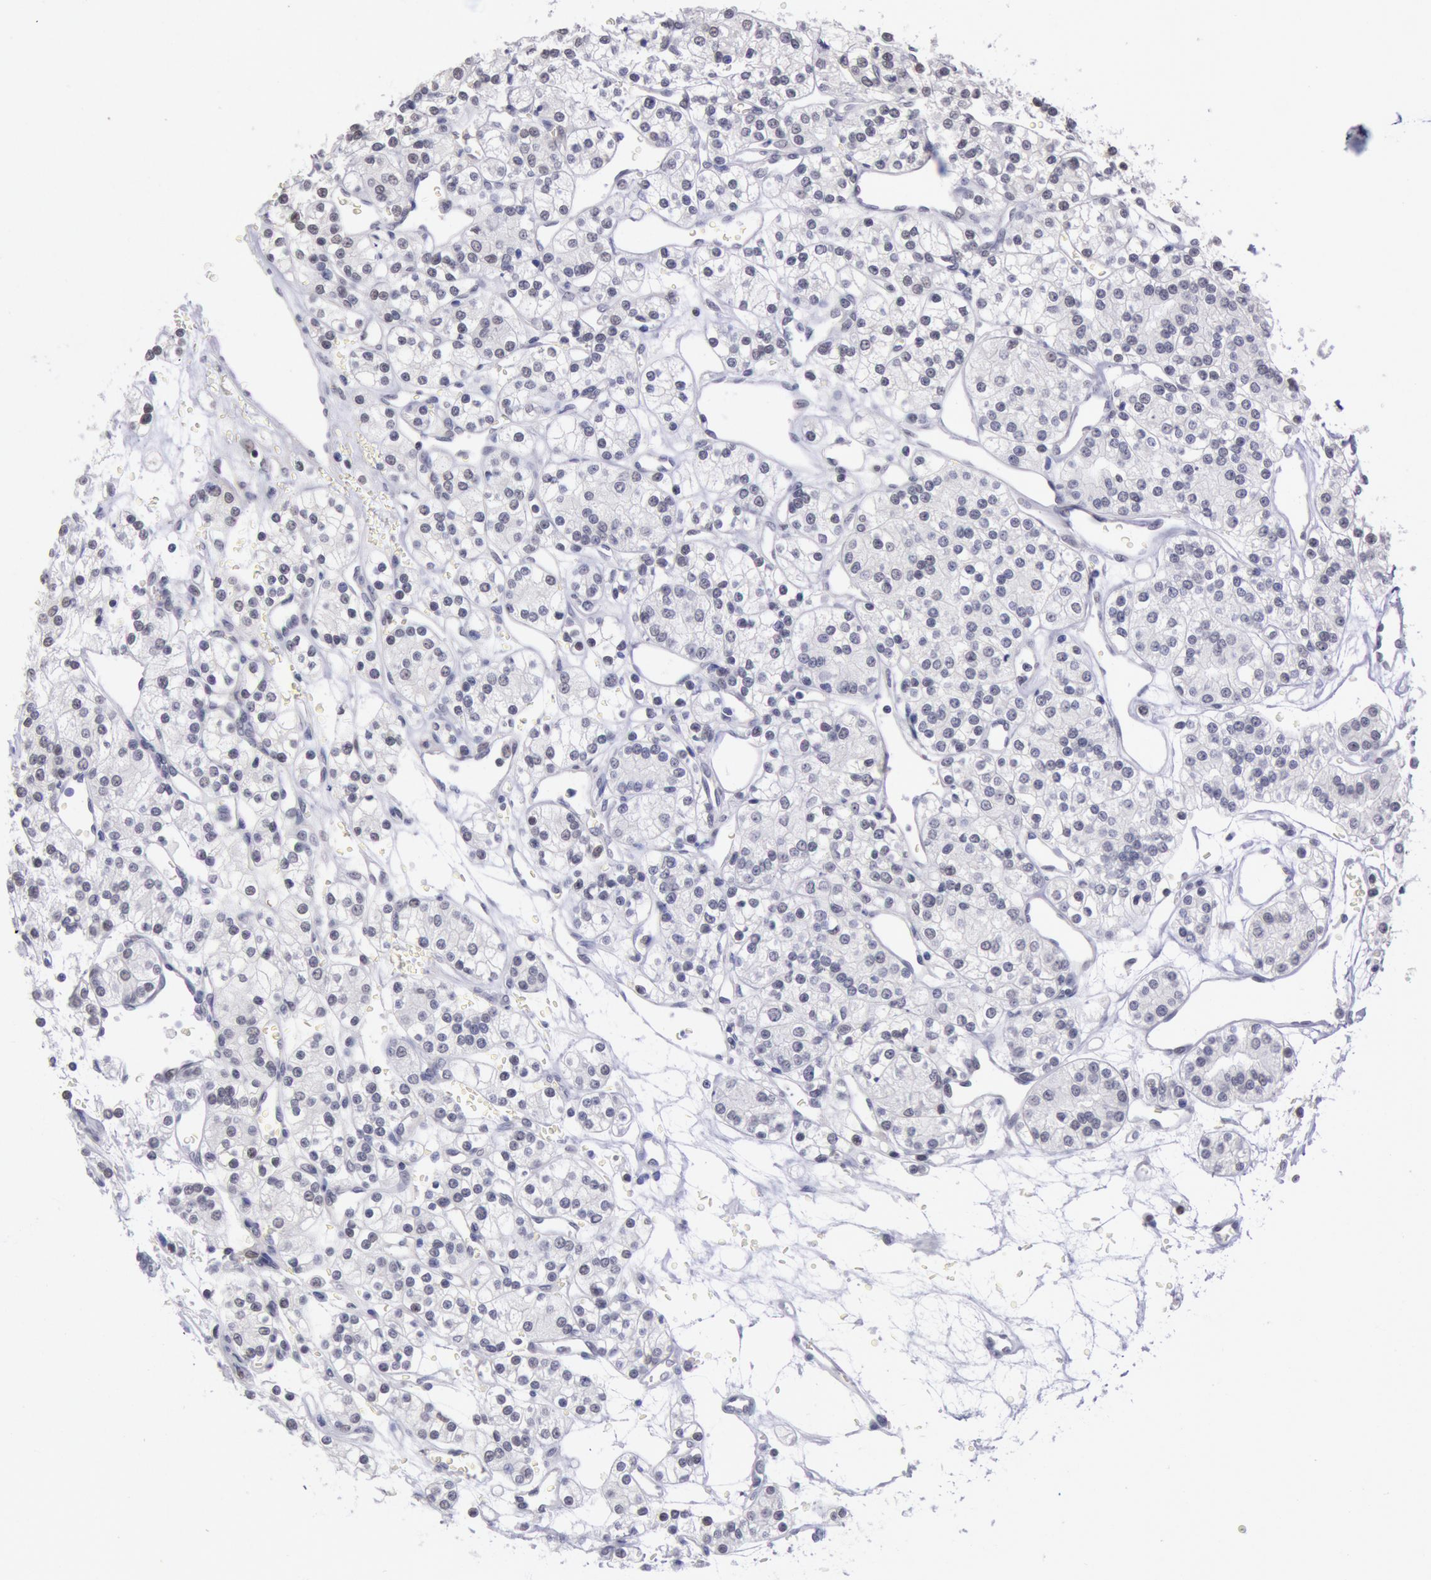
{"staining": {"intensity": "negative", "quantity": "none", "location": "none"}, "tissue": "renal cancer", "cell_type": "Tumor cells", "image_type": "cancer", "snomed": [{"axis": "morphology", "description": "Adenocarcinoma, NOS"}, {"axis": "topography", "description": "Kidney"}], "caption": "A photomicrograph of adenocarcinoma (renal) stained for a protein shows no brown staining in tumor cells. The staining was performed using DAB to visualize the protein expression in brown, while the nuclei were stained in blue with hematoxylin (Magnification: 20x).", "gene": "MYH7", "patient": {"sex": "female", "age": 62}}